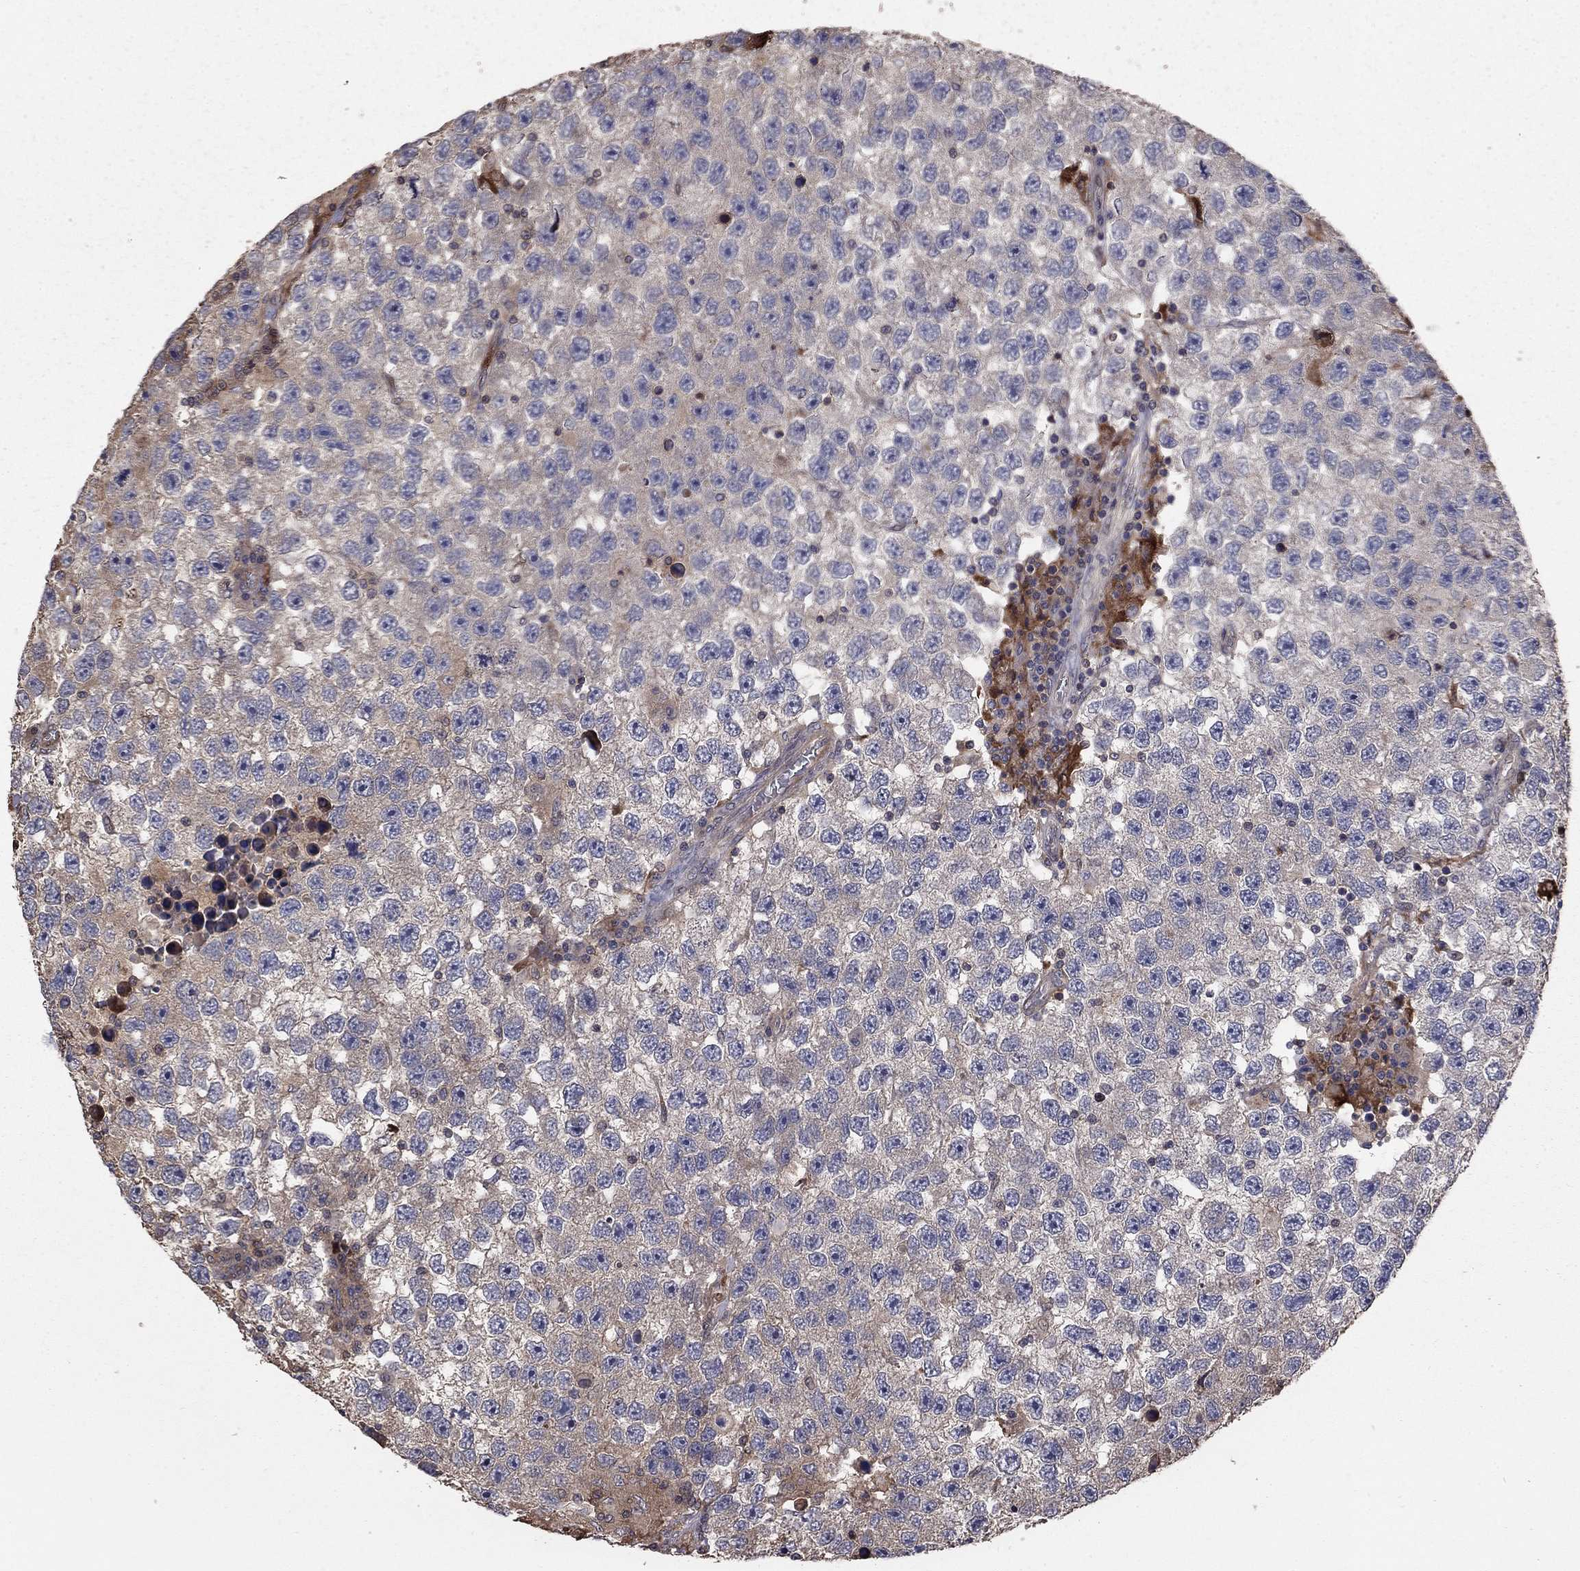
{"staining": {"intensity": "negative", "quantity": "none", "location": "none"}, "tissue": "testis cancer", "cell_type": "Tumor cells", "image_type": "cancer", "snomed": [{"axis": "morphology", "description": "Seminoma, NOS"}, {"axis": "topography", "description": "Testis"}], "caption": "This is an IHC micrograph of seminoma (testis). There is no expression in tumor cells.", "gene": "GYG1", "patient": {"sex": "male", "age": 26}}